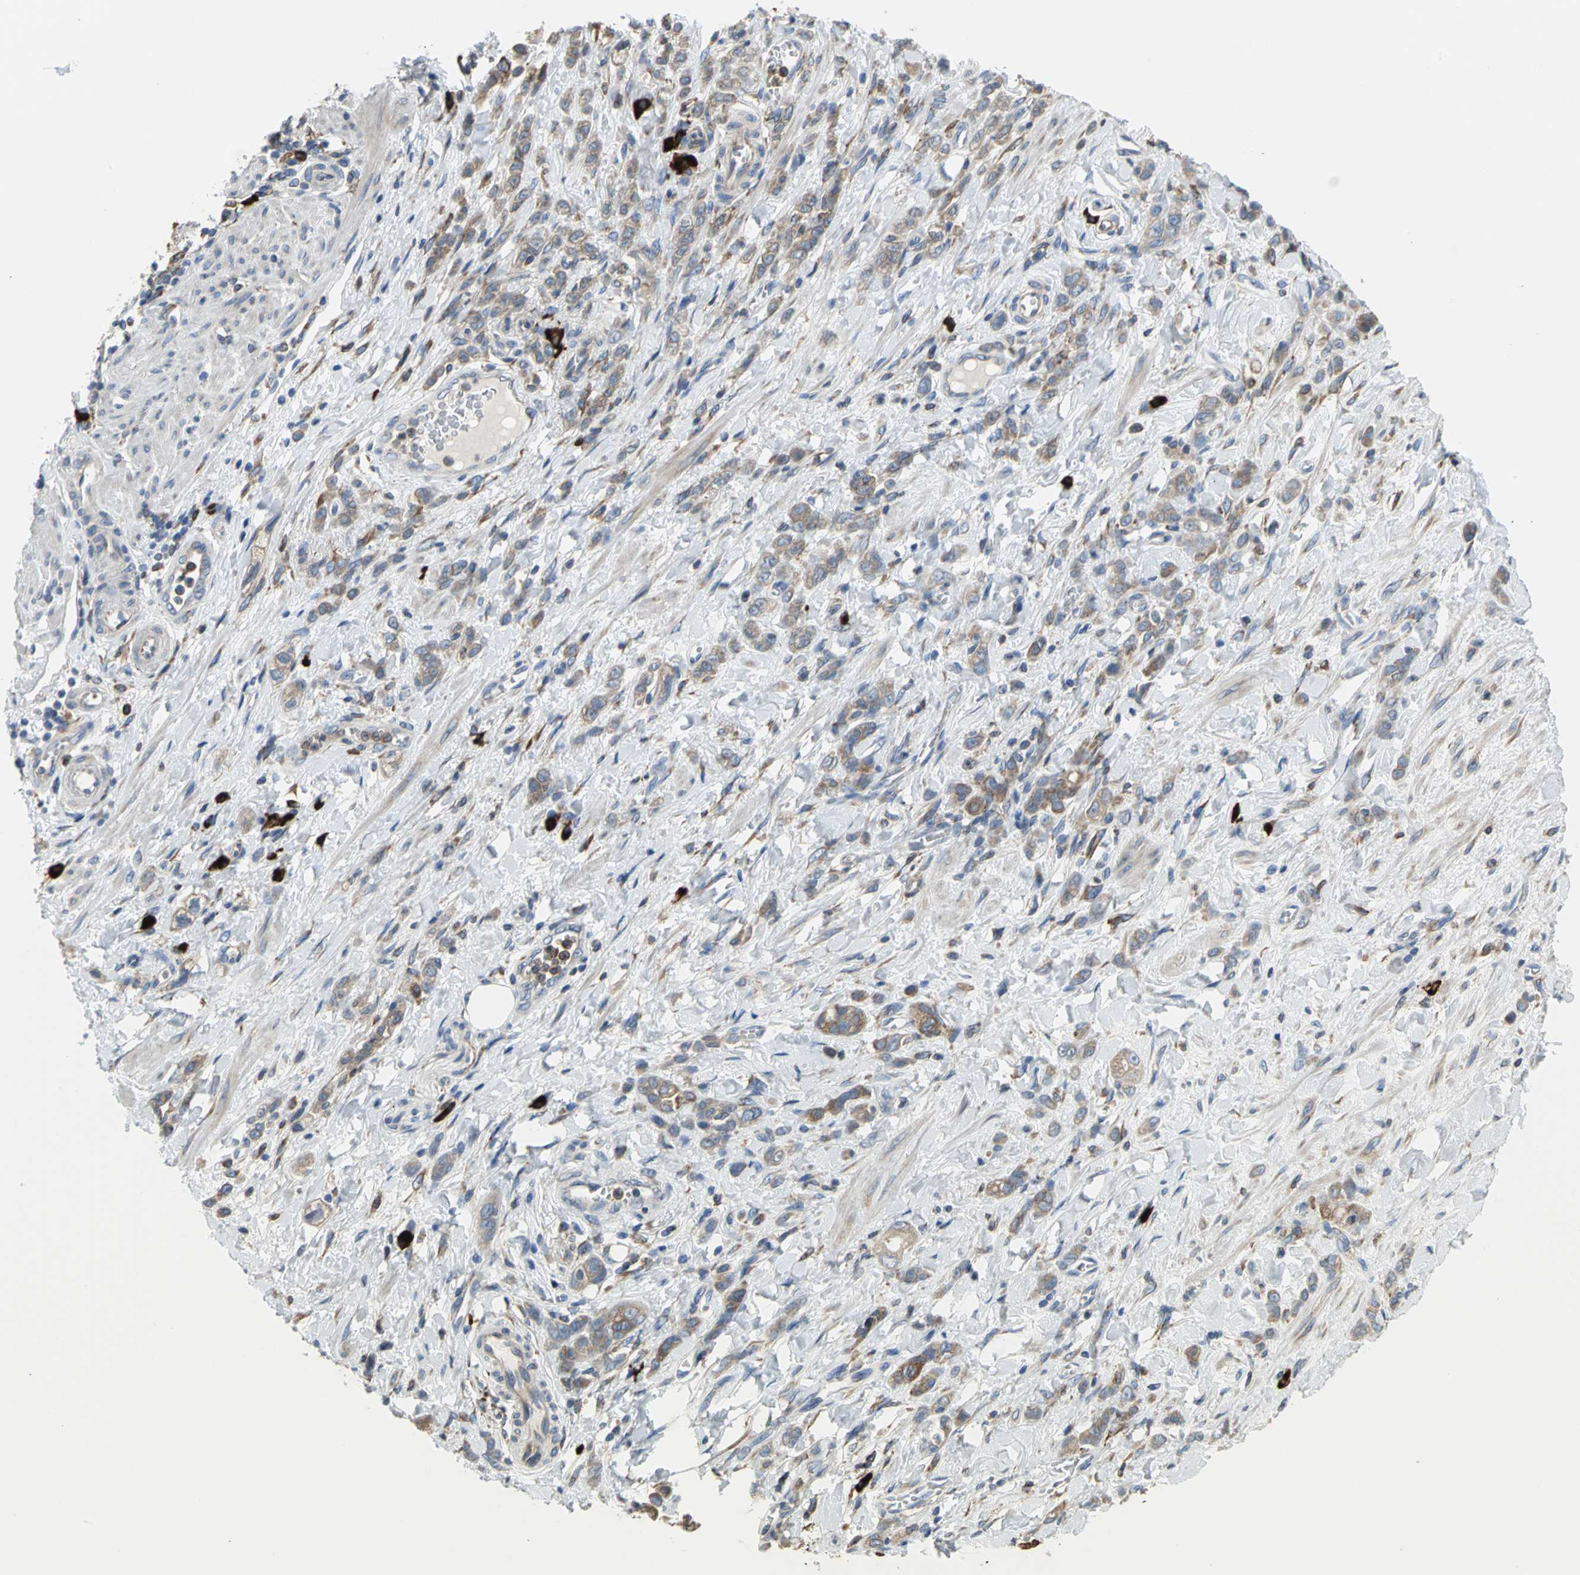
{"staining": {"intensity": "weak", "quantity": "25%-75%", "location": "cytoplasmic/membranous"}, "tissue": "stomach cancer", "cell_type": "Tumor cells", "image_type": "cancer", "snomed": [{"axis": "morphology", "description": "Adenocarcinoma, NOS"}, {"axis": "topography", "description": "Stomach"}], "caption": "IHC staining of stomach adenocarcinoma, which displays low levels of weak cytoplasmic/membranous positivity in approximately 25%-75% of tumor cells indicating weak cytoplasmic/membranous protein staining. The staining was performed using DAB (brown) for protein detection and nuclei were counterstained in hematoxylin (blue).", "gene": "SDF2L1", "patient": {"sex": "male", "age": 82}}